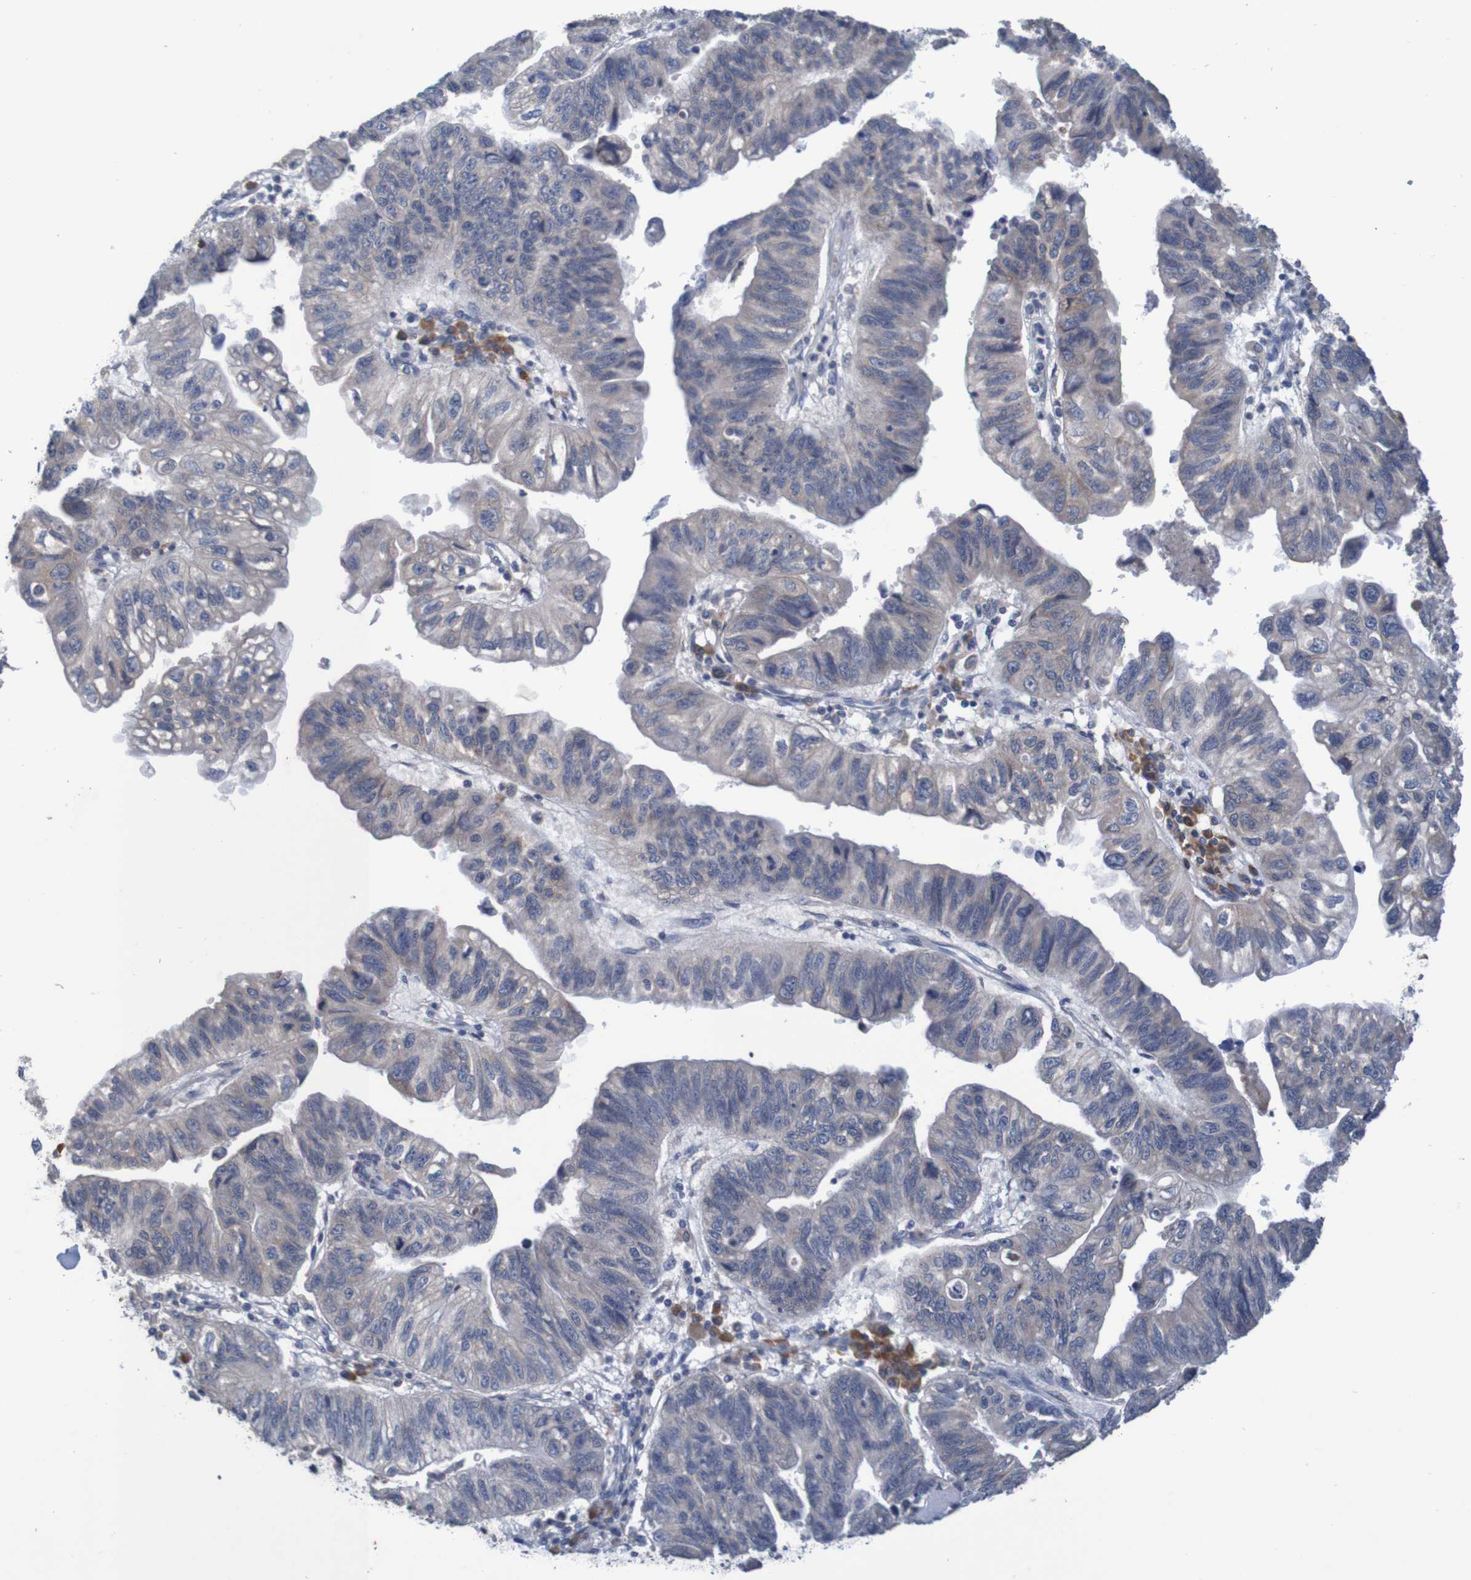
{"staining": {"intensity": "weak", "quantity": "25%-75%", "location": "cytoplasmic/membranous"}, "tissue": "stomach cancer", "cell_type": "Tumor cells", "image_type": "cancer", "snomed": [{"axis": "morphology", "description": "Adenocarcinoma, NOS"}, {"axis": "topography", "description": "Stomach"}], "caption": "IHC of human adenocarcinoma (stomach) reveals low levels of weak cytoplasmic/membranous expression in approximately 25%-75% of tumor cells. (brown staining indicates protein expression, while blue staining denotes nuclei).", "gene": "LTA", "patient": {"sex": "male", "age": 59}}